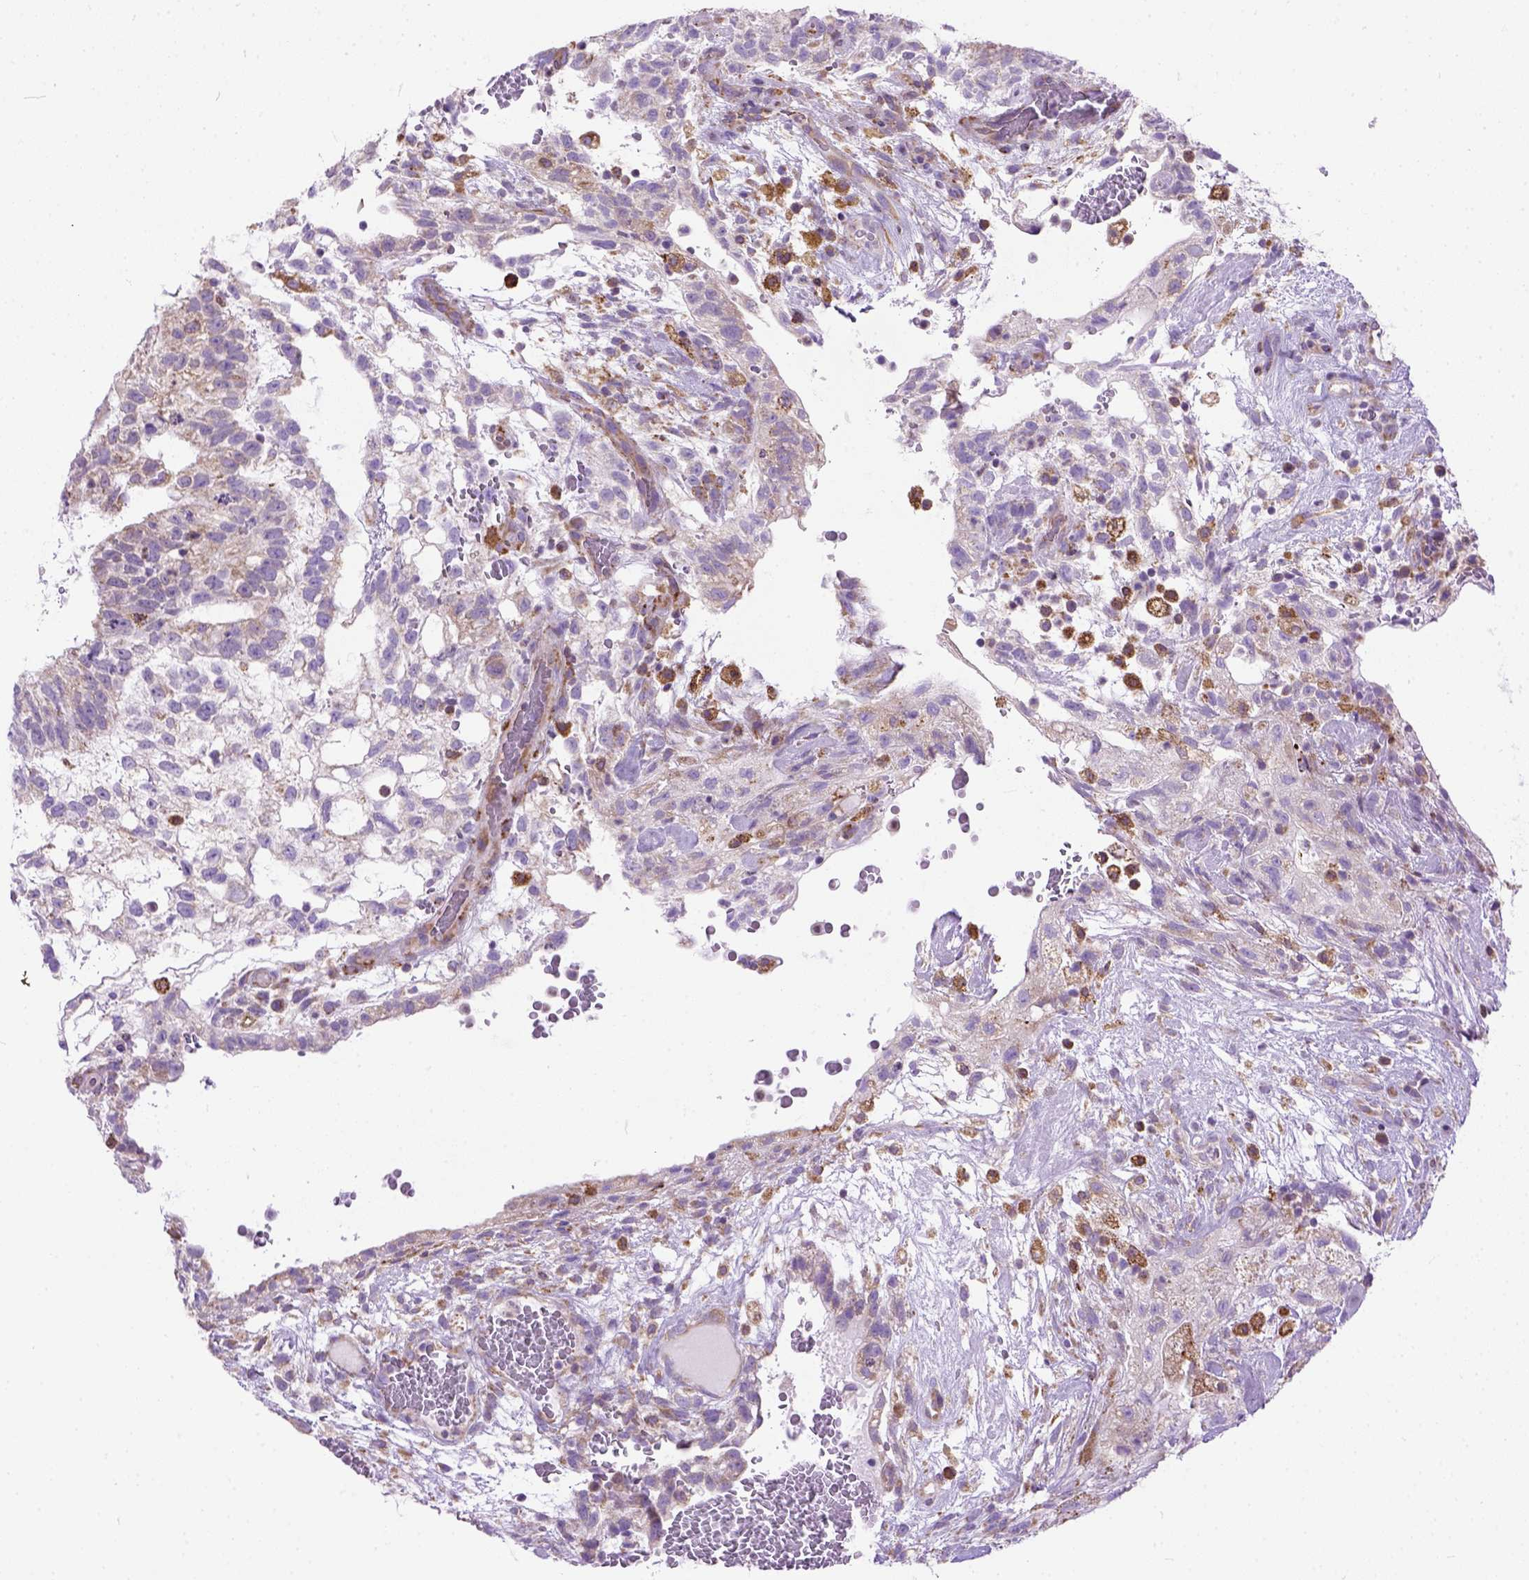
{"staining": {"intensity": "weak", "quantity": ">75%", "location": "cytoplasmic/membranous"}, "tissue": "testis cancer", "cell_type": "Tumor cells", "image_type": "cancer", "snomed": [{"axis": "morphology", "description": "Normal tissue, NOS"}, {"axis": "morphology", "description": "Carcinoma, Embryonal, NOS"}, {"axis": "topography", "description": "Testis"}], "caption": "DAB immunohistochemical staining of human testis cancer (embryonal carcinoma) exhibits weak cytoplasmic/membranous protein staining in approximately >75% of tumor cells.", "gene": "PLK4", "patient": {"sex": "male", "age": 32}}